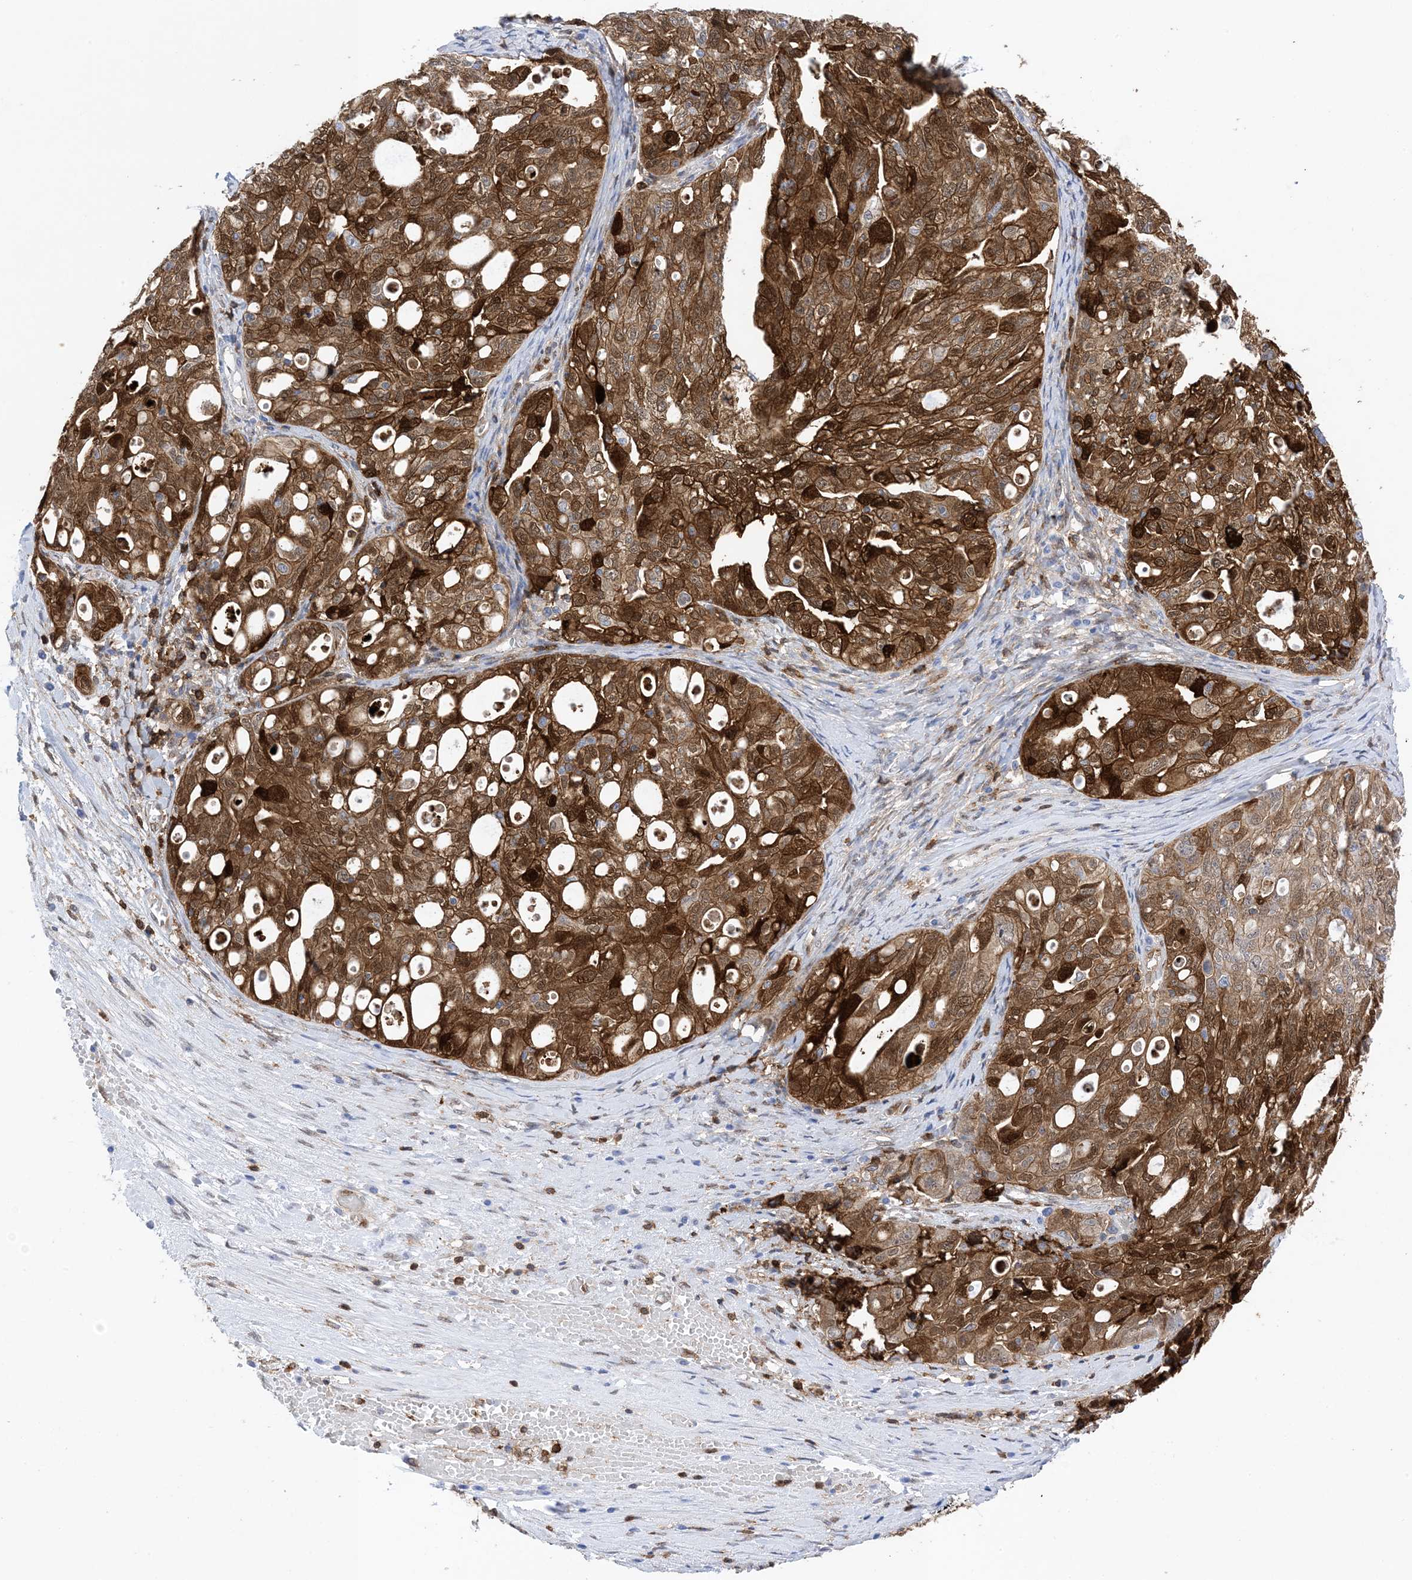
{"staining": {"intensity": "strong", "quantity": ">75%", "location": "cytoplasmic/membranous,nuclear"}, "tissue": "ovarian cancer", "cell_type": "Tumor cells", "image_type": "cancer", "snomed": [{"axis": "morphology", "description": "Carcinoma, NOS"}, {"axis": "morphology", "description": "Cystadenocarcinoma, serous, NOS"}, {"axis": "topography", "description": "Ovary"}], "caption": "An image of ovarian serous cystadenocarcinoma stained for a protein shows strong cytoplasmic/membranous and nuclear brown staining in tumor cells.", "gene": "ANXA1", "patient": {"sex": "female", "age": 69}}